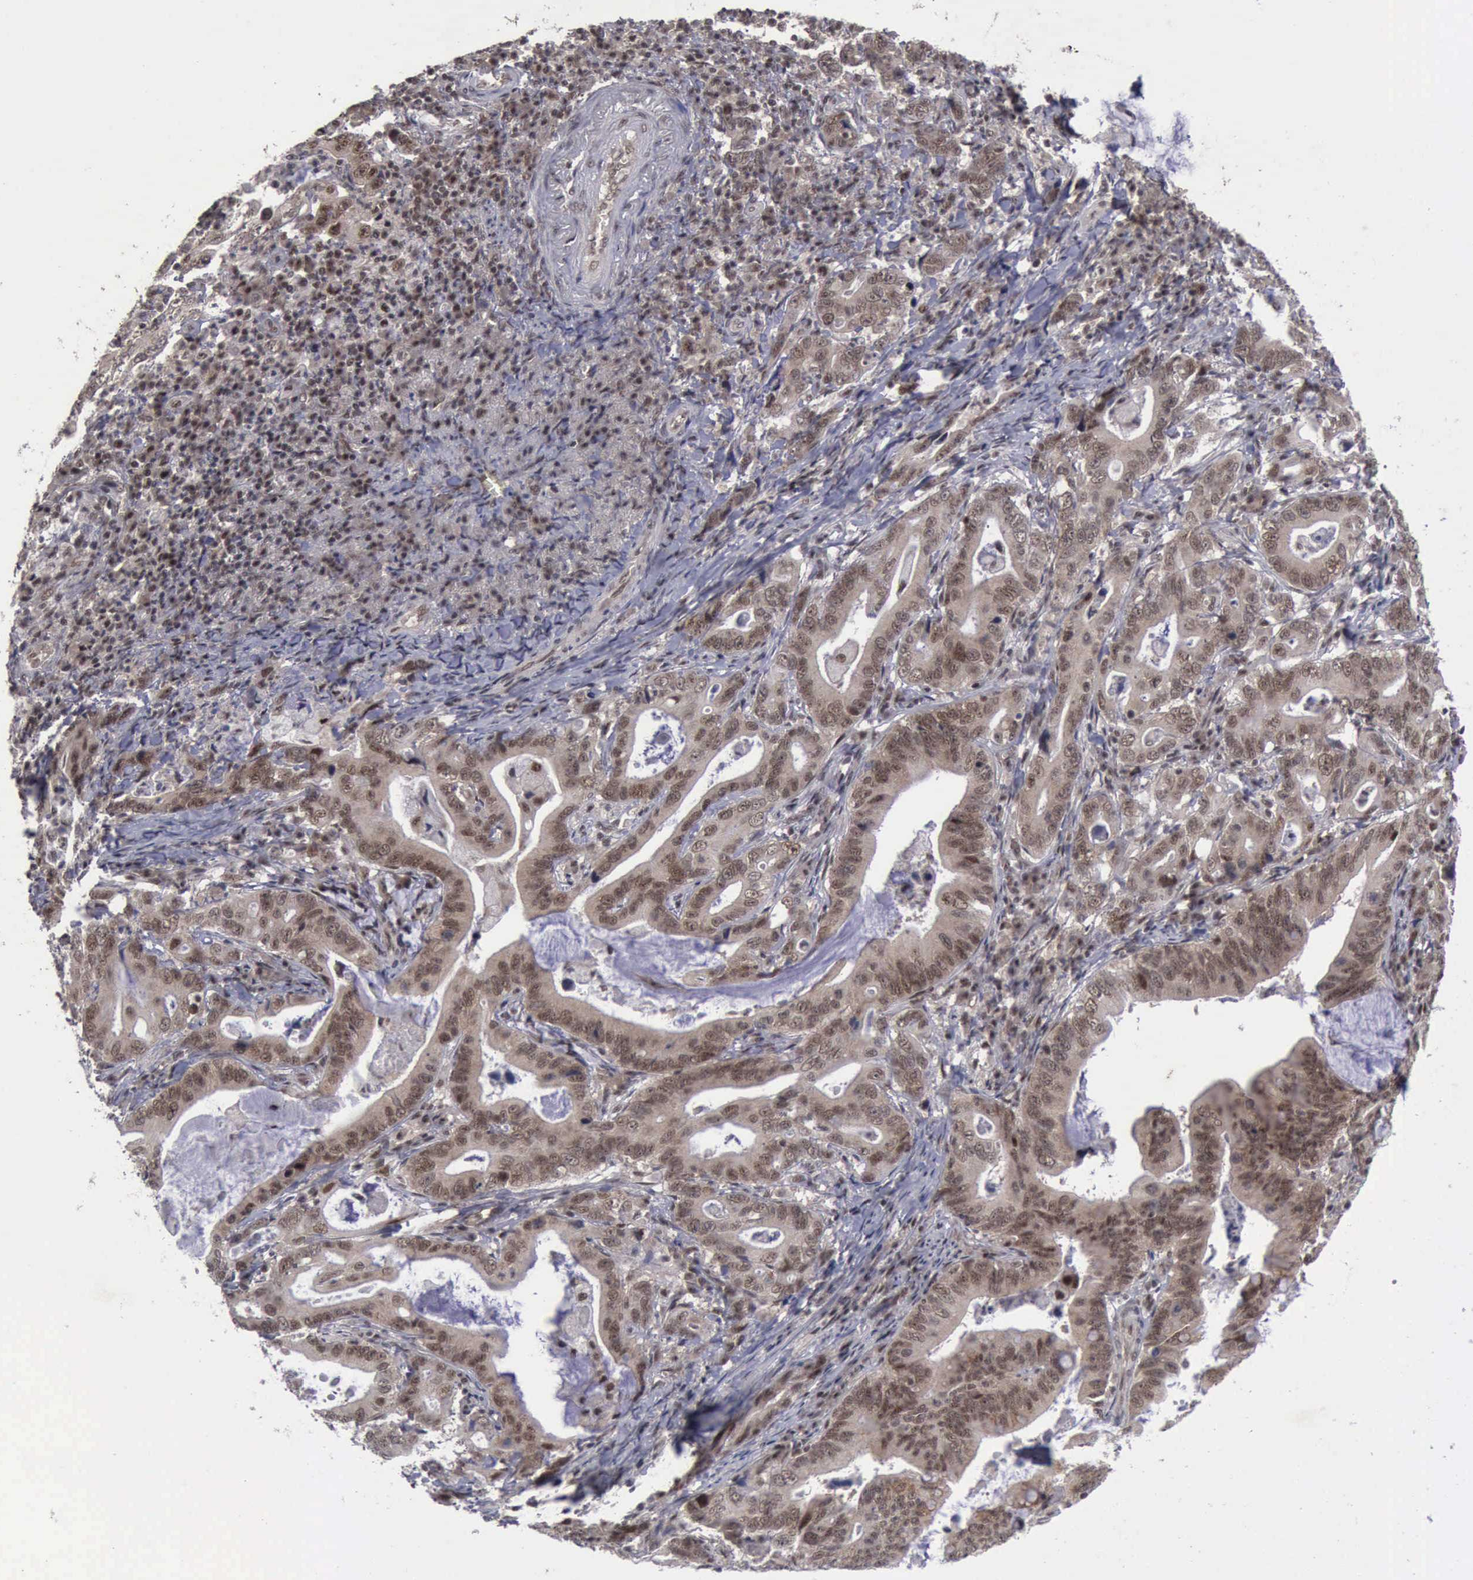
{"staining": {"intensity": "moderate", "quantity": ">75%", "location": "cytoplasmic/membranous,nuclear"}, "tissue": "stomach cancer", "cell_type": "Tumor cells", "image_type": "cancer", "snomed": [{"axis": "morphology", "description": "Adenocarcinoma, NOS"}, {"axis": "topography", "description": "Stomach, upper"}], "caption": "Human stomach cancer (adenocarcinoma) stained with a protein marker exhibits moderate staining in tumor cells.", "gene": "ATM", "patient": {"sex": "male", "age": 63}}